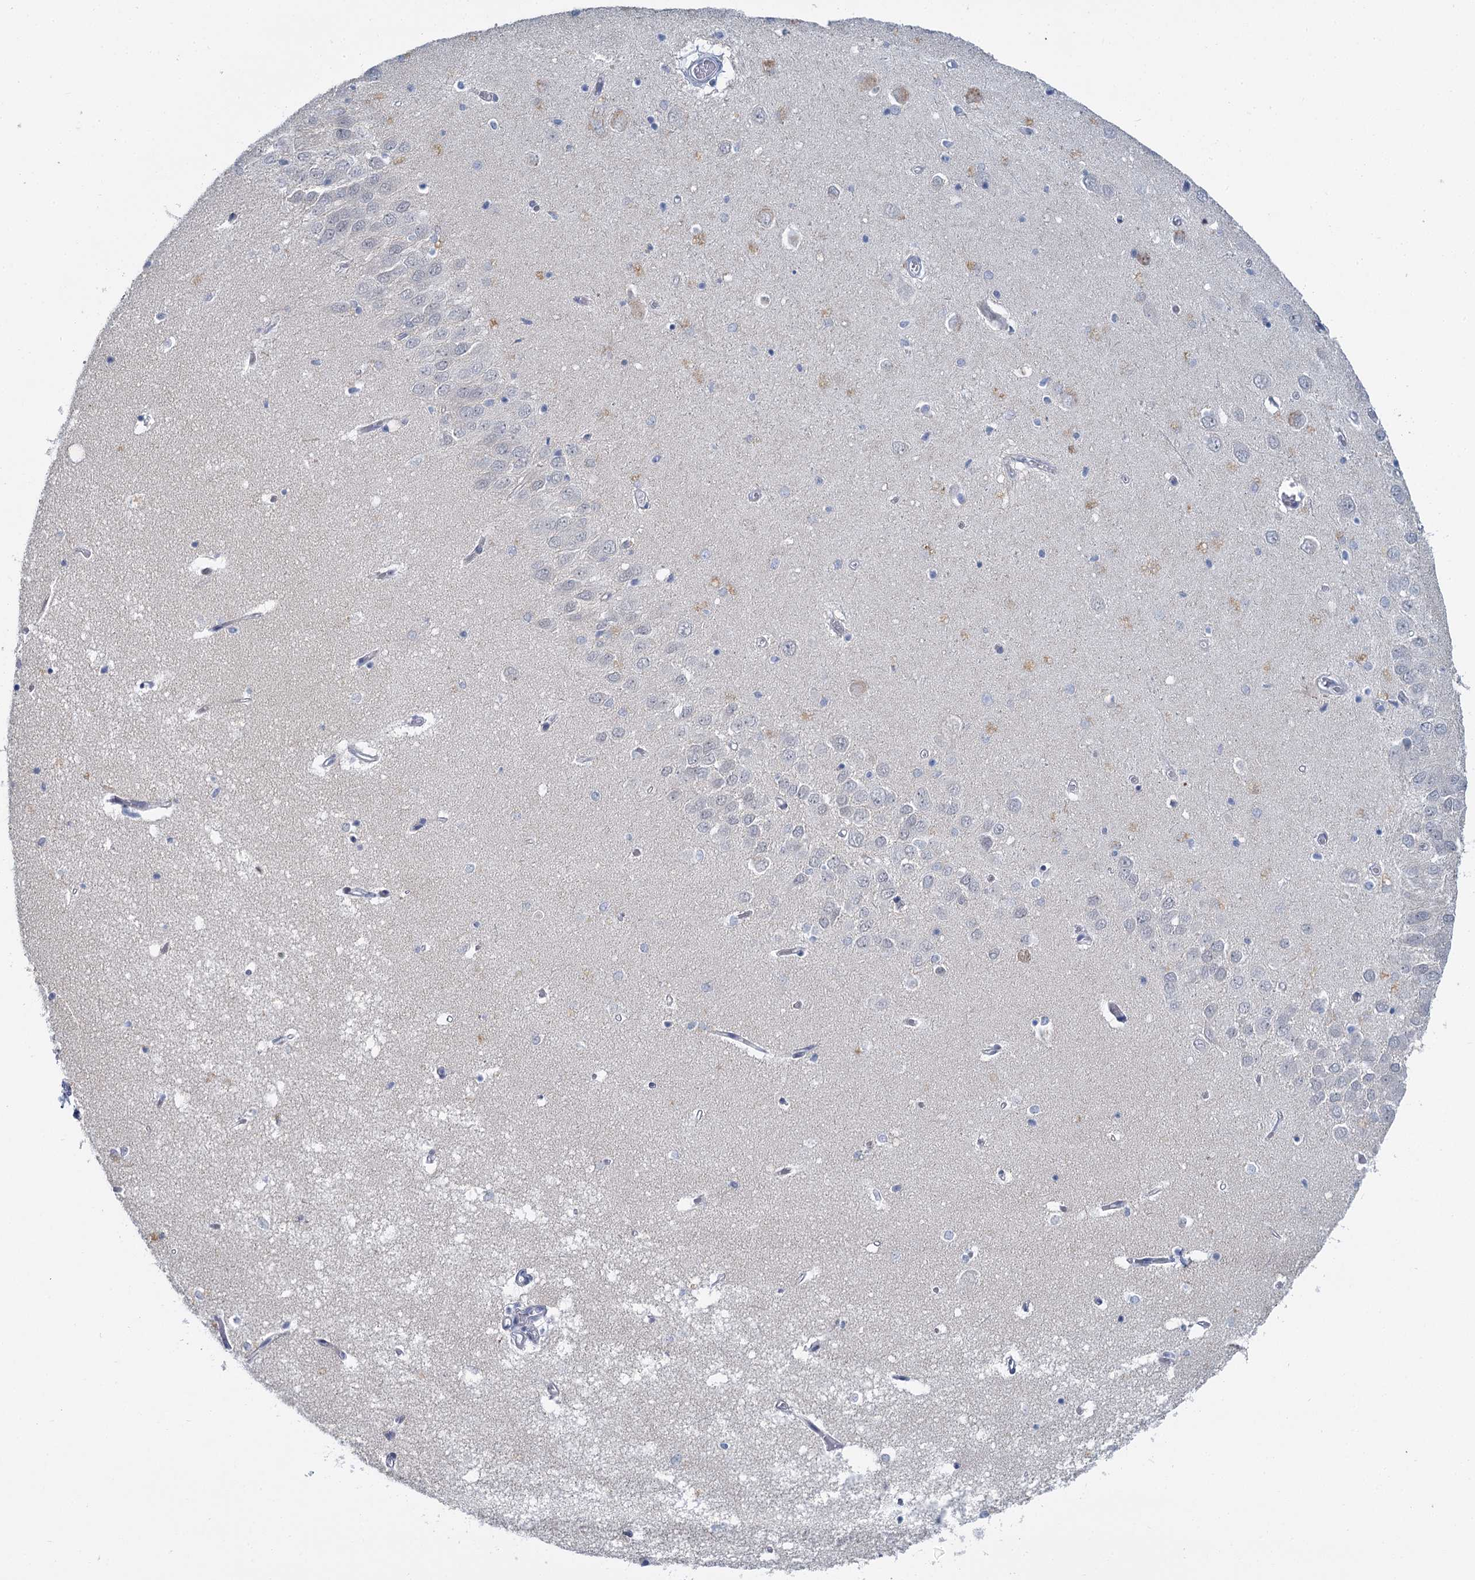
{"staining": {"intensity": "negative", "quantity": "none", "location": "none"}, "tissue": "hippocampus", "cell_type": "Glial cells", "image_type": "normal", "snomed": [{"axis": "morphology", "description": "Normal tissue, NOS"}, {"axis": "topography", "description": "Hippocampus"}], "caption": "Immunohistochemical staining of benign hippocampus reveals no significant staining in glial cells. Brightfield microscopy of immunohistochemistry (IHC) stained with DAB (3,3'-diaminobenzidine) (brown) and hematoxylin (blue), captured at high magnification.", "gene": "ACRBP", "patient": {"sex": "male", "age": 70}}